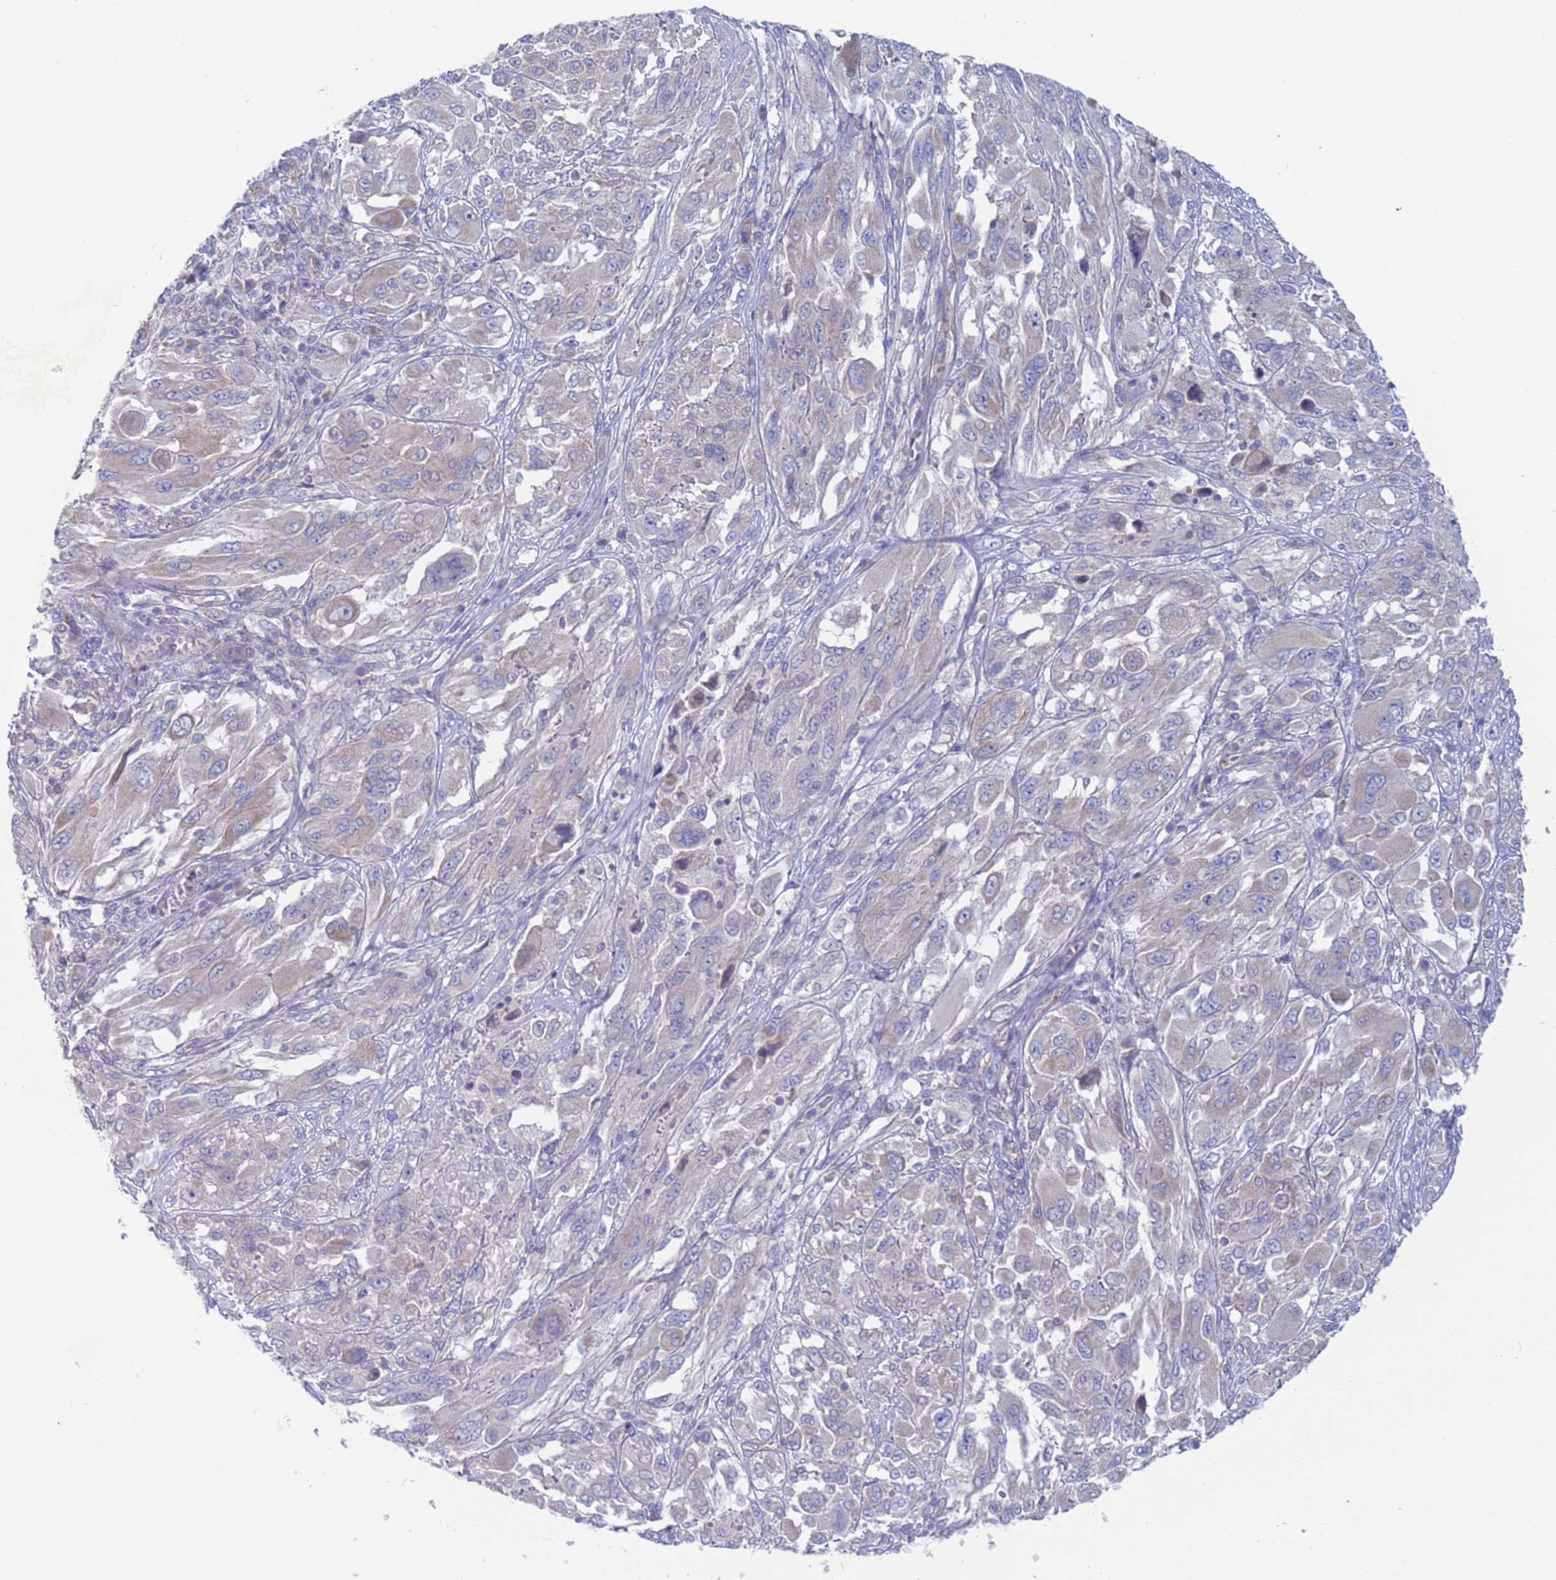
{"staining": {"intensity": "negative", "quantity": "none", "location": "none"}, "tissue": "melanoma", "cell_type": "Tumor cells", "image_type": "cancer", "snomed": [{"axis": "morphology", "description": "Malignant melanoma, NOS"}, {"axis": "topography", "description": "Skin"}], "caption": "Tumor cells show no significant positivity in malignant melanoma.", "gene": "PET117", "patient": {"sex": "female", "age": 91}}